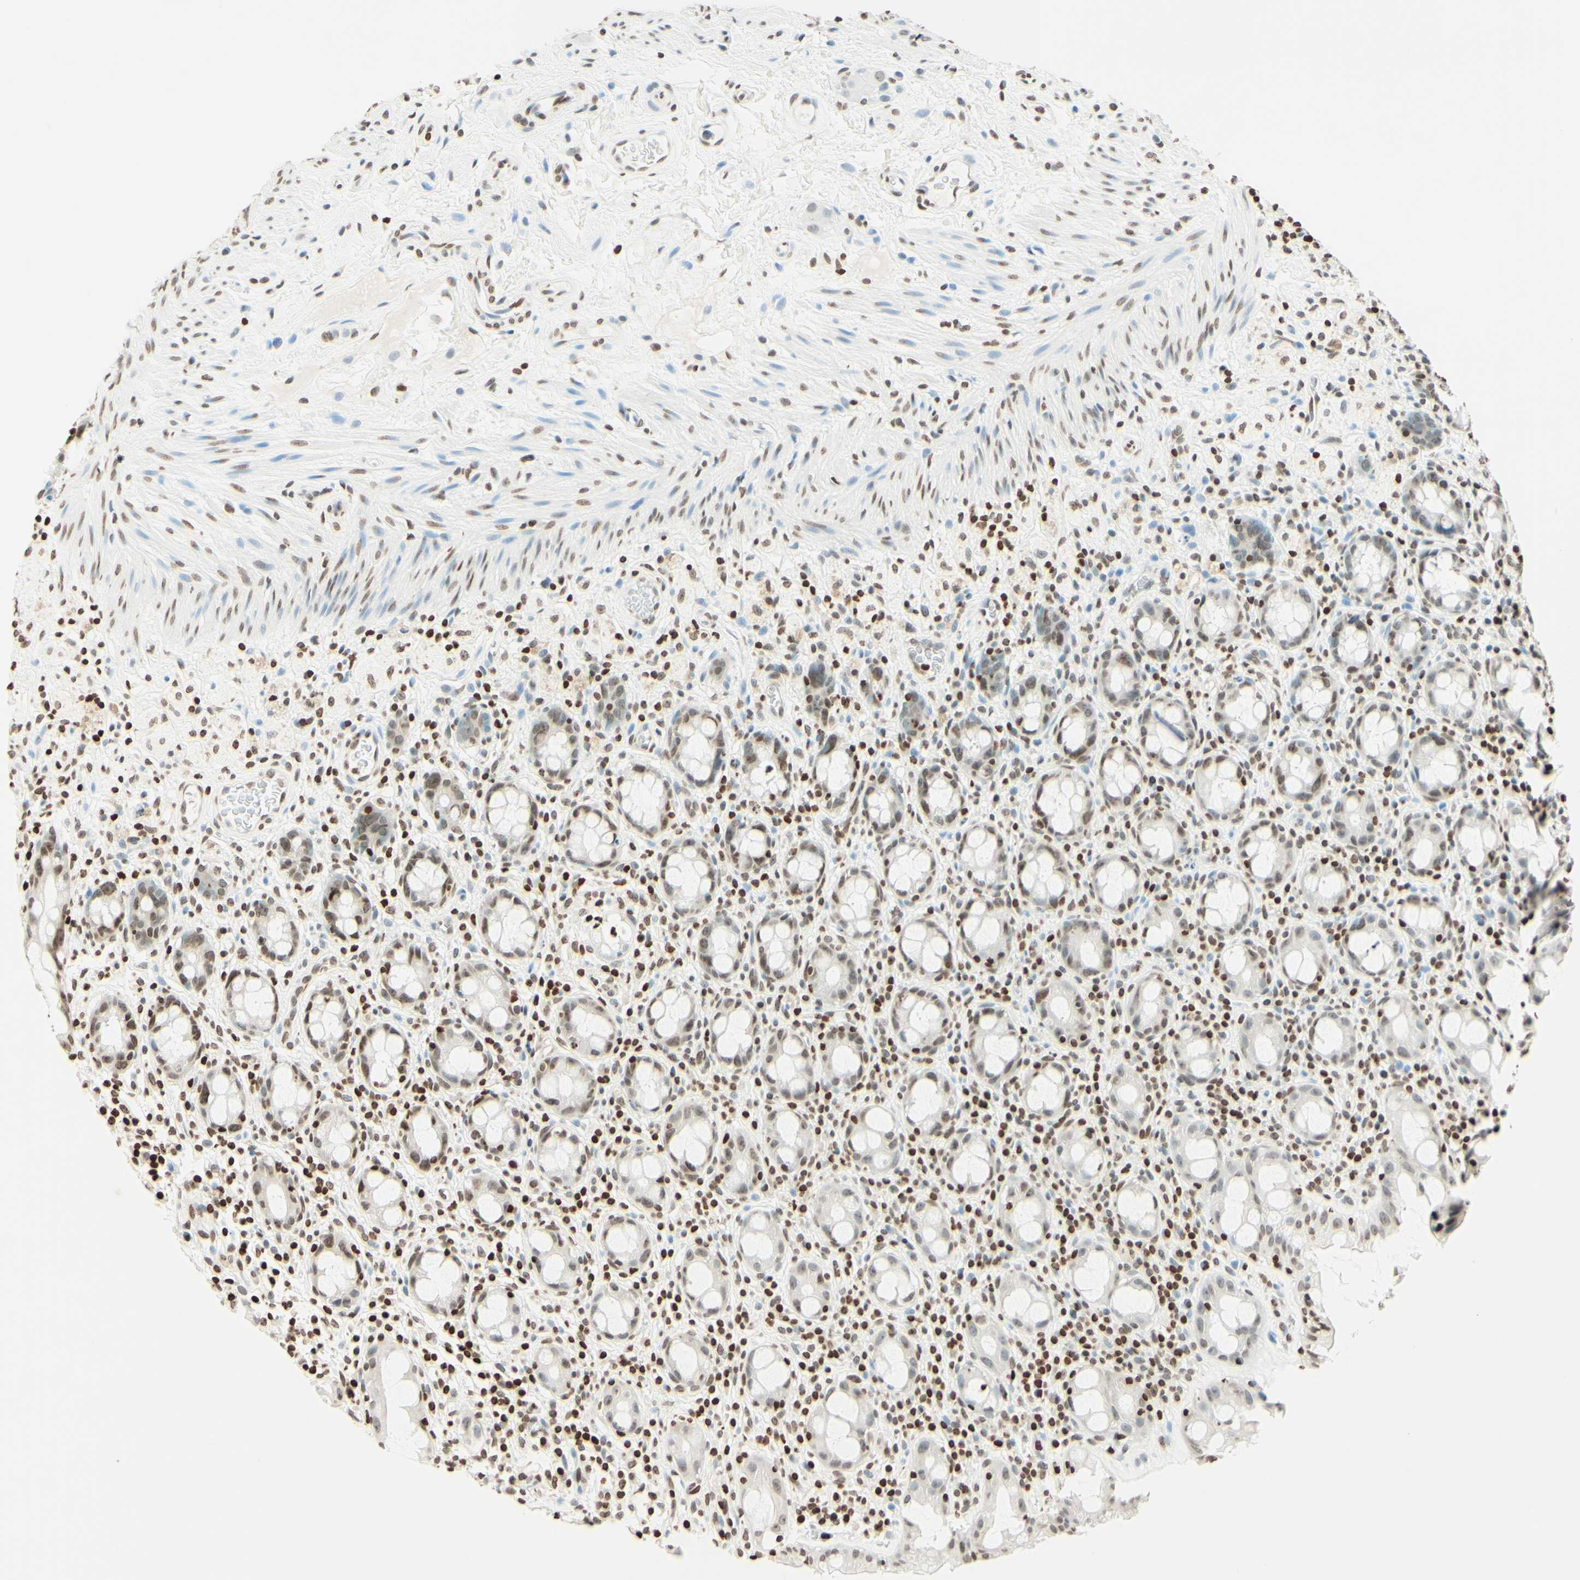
{"staining": {"intensity": "moderate", "quantity": "25%-75%", "location": "nuclear"}, "tissue": "rectum", "cell_type": "Glandular cells", "image_type": "normal", "snomed": [{"axis": "morphology", "description": "Normal tissue, NOS"}, {"axis": "topography", "description": "Rectum"}], "caption": "Immunohistochemical staining of benign rectum demonstrates 25%-75% levels of moderate nuclear protein staining in about 25%-75% of glandular cells. (DAB (3,3'-diaminobenzidine) IHC with brightfield microscopy, high magnification).", "gene": "MSH2", "patient": {"sex": "male", "age": 44}}